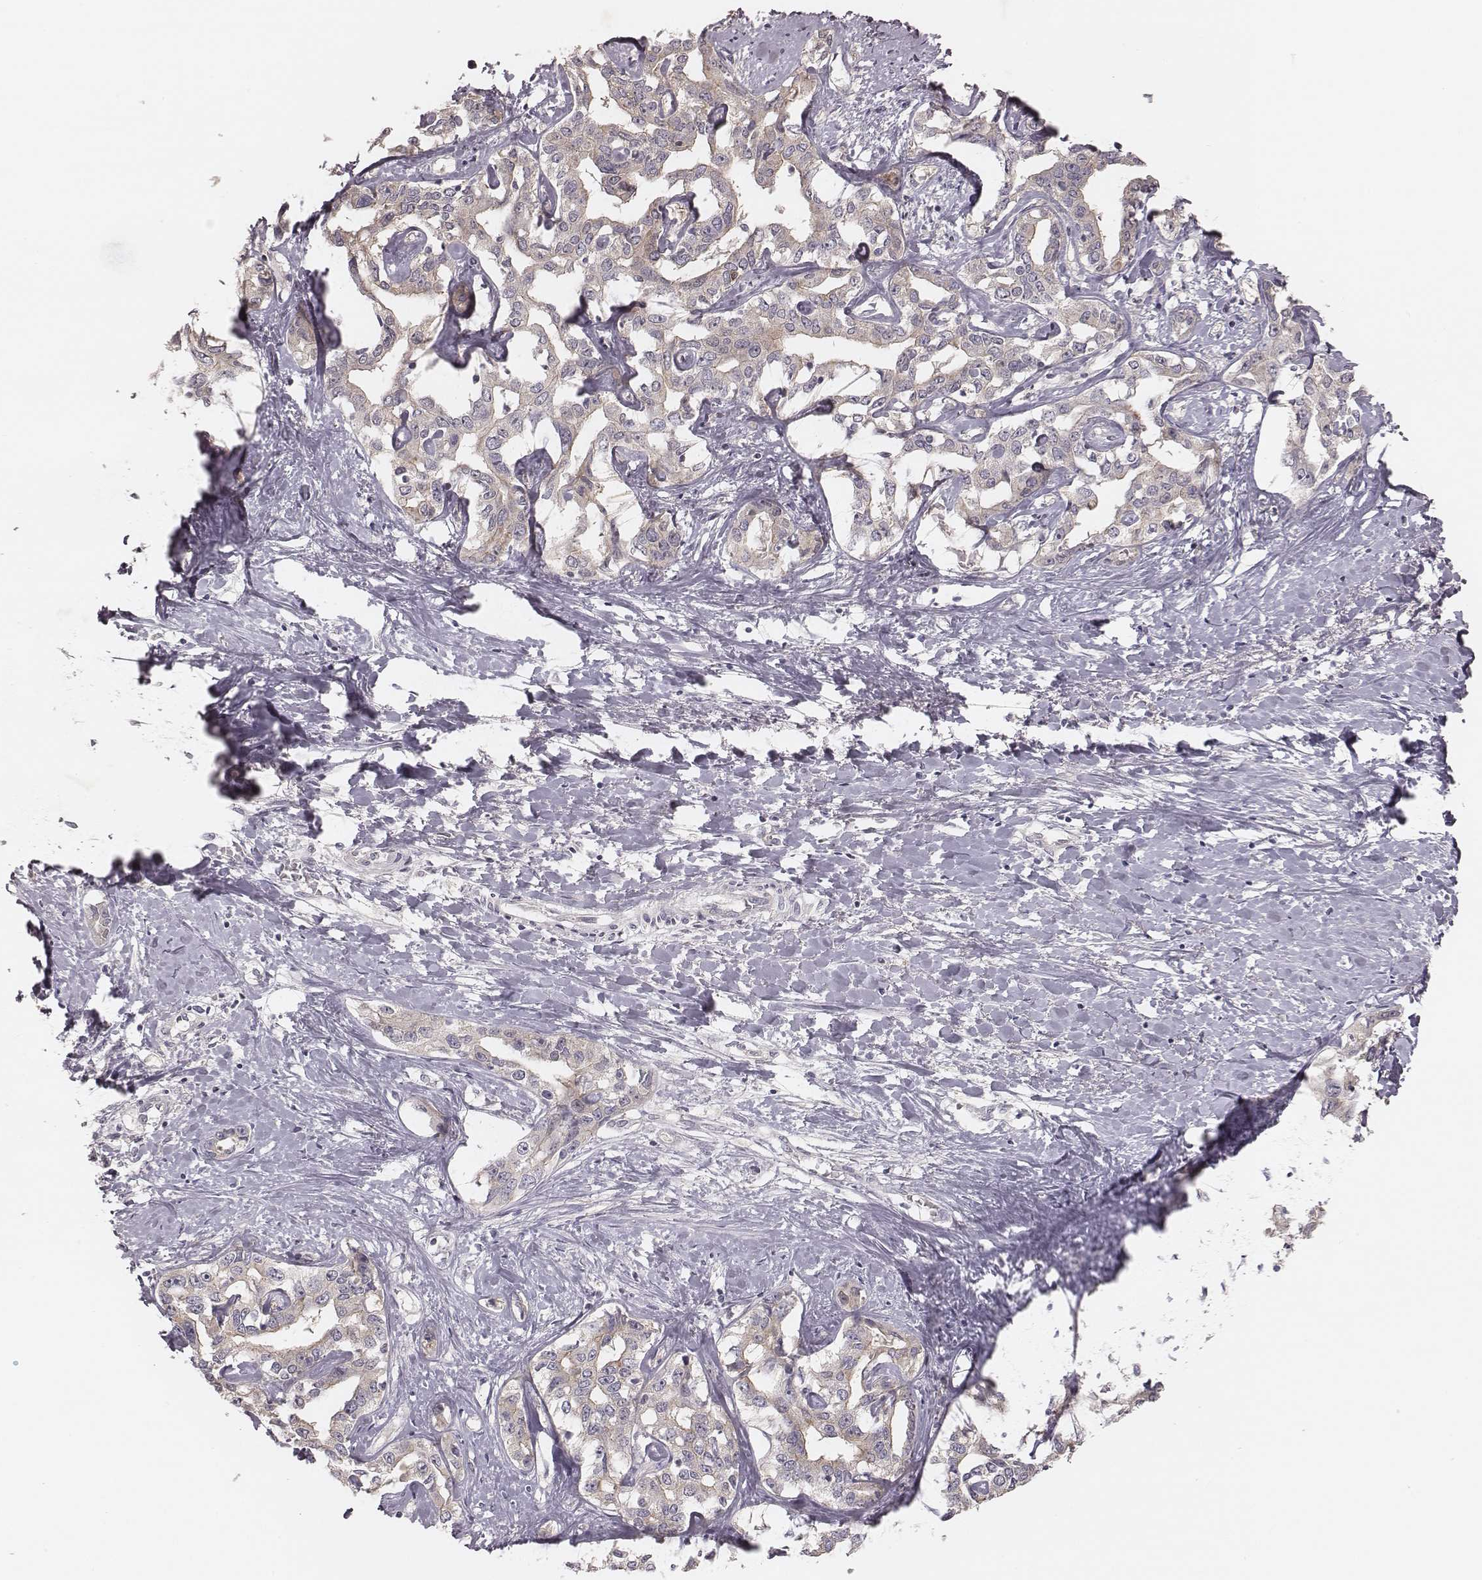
{"staining": {"intensity": "negative", "quantity": "none", "location": "none"}, "tissue": "liver cancer", "cell_type": "Tumor cells", "image_type": "cancer", "snomed": [{"axis": "morphology", "description": "Cholangiocarcinoma"}, {"axis": "topography", "description": "Liver"}], "caption": "This is an IHC image of human liver cancer. There is no expression in tumor cells.", "gene": "TDRD5", "patient": {"sex": "male", "age": 59}}